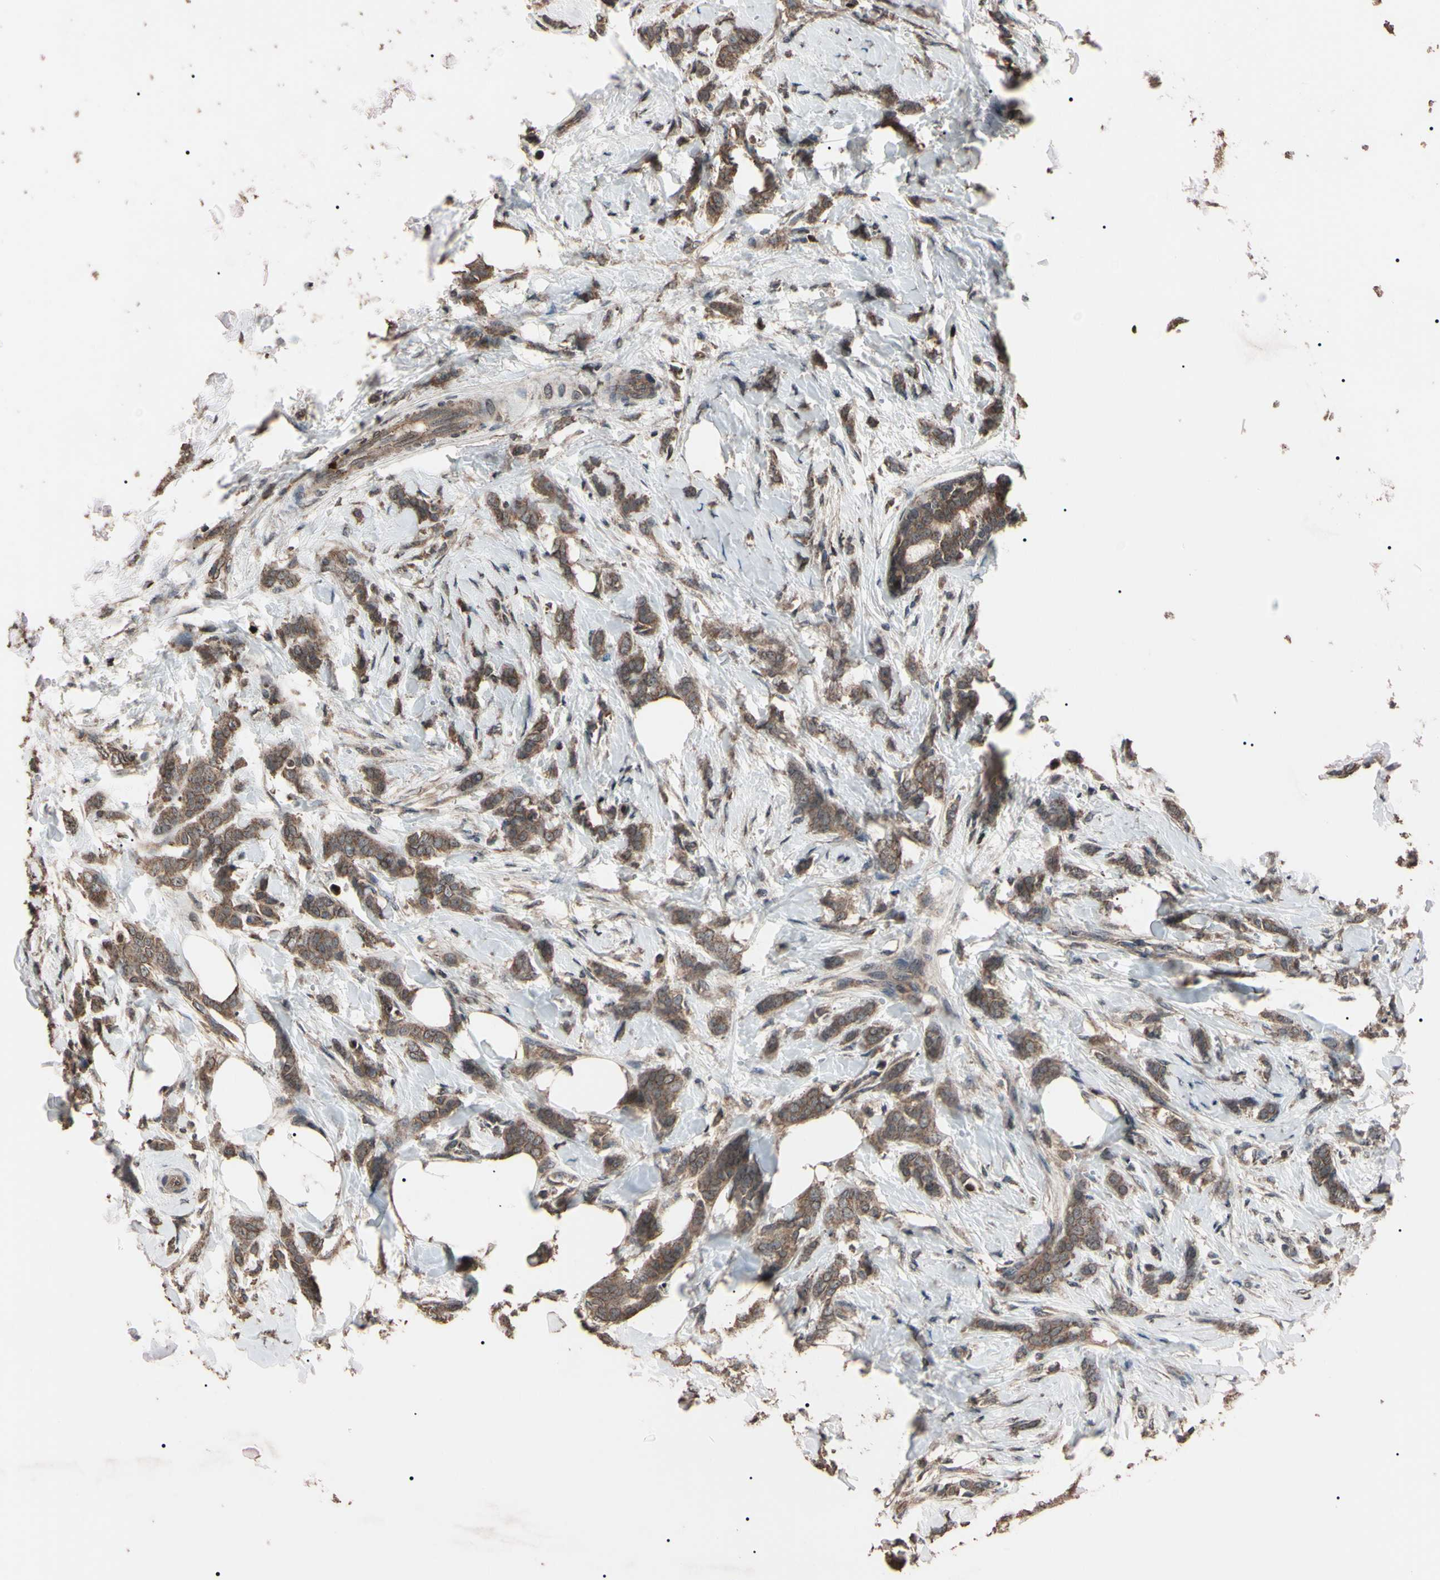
{"staining": {"intensity": "moderate", "quantity": ">75%", "location": "cytoplasmic/membranous"}, "tissue": "breast cancer", "cell_type": "Tumor cells", "image_type": "cancer", "snomed": [{"axis": "morphology", "description": "Lobular carcinoma, in situ"}, {"axis": "morphology", "description": "Lobular carcinoma"}, {"axis": "topography", "description": "Breast"}], "caption": "An image of human breast cancer stained for a protein displays moderate cytoplasmic/membranous brown staining in tumor cells.", "gene": "TNFRSF1A", "patient": {"sex": "female", "age": 41}}